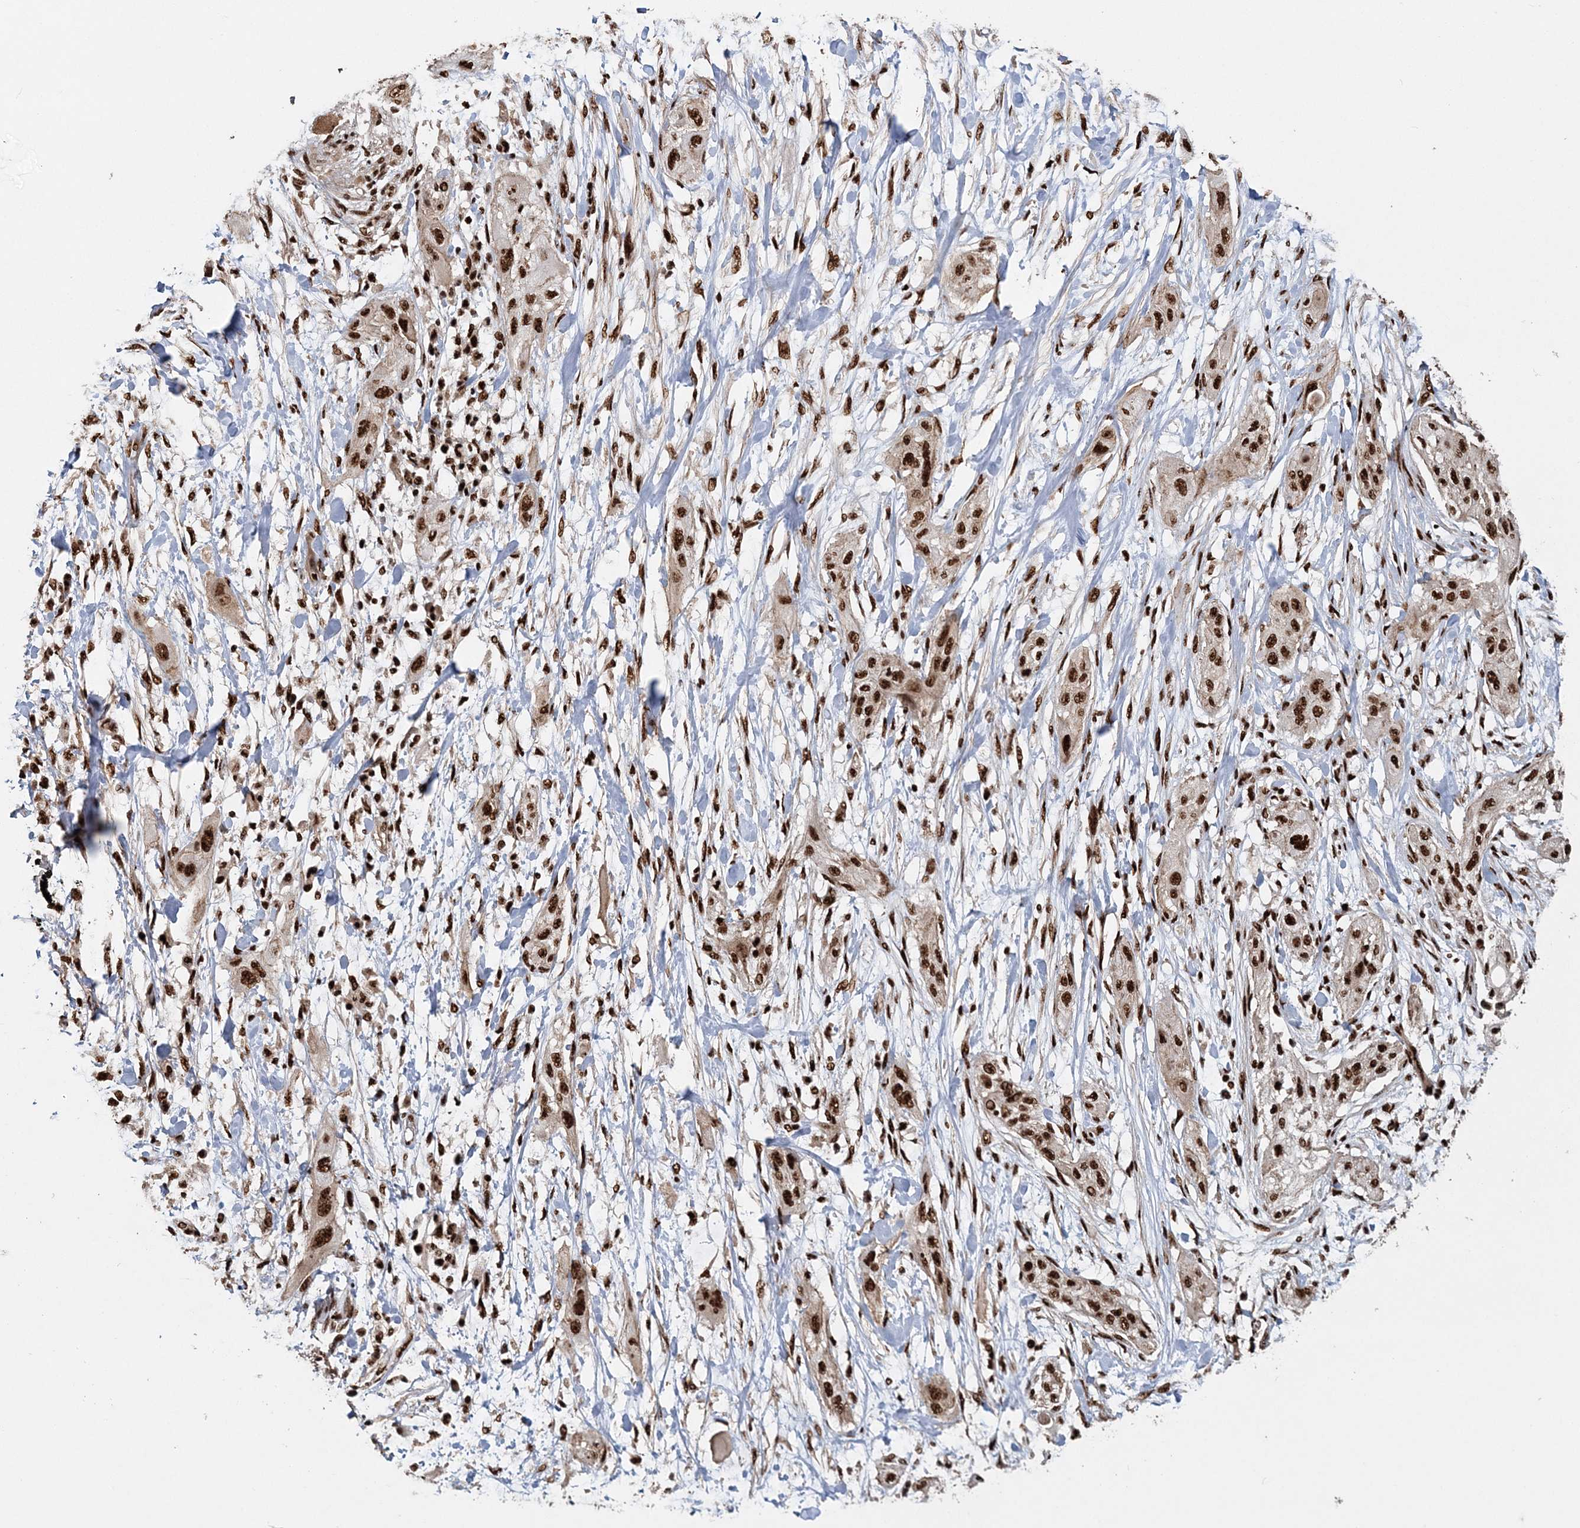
{"staining": {"intensity": "strong", "quantity": ">75%", "location": "nuclear"}, "tissue": "lung cancer", "cell_type": "Tumor cells", "image_type": "cancer", "snomed": [{"axis": "morphology", "description": "Squamous cell carcinoma, NOS"}, {"axis": "topography", "description": "Lung"}], "caption": "A high-resolution image shows immunohistochemistry staining of lung squamous cell carcinoma, which demonstrates strong nuclear positivity in about >75% of tumor cells.", "gene": "EXOSC8", "patient": {"sex": "female", "age": 47}}